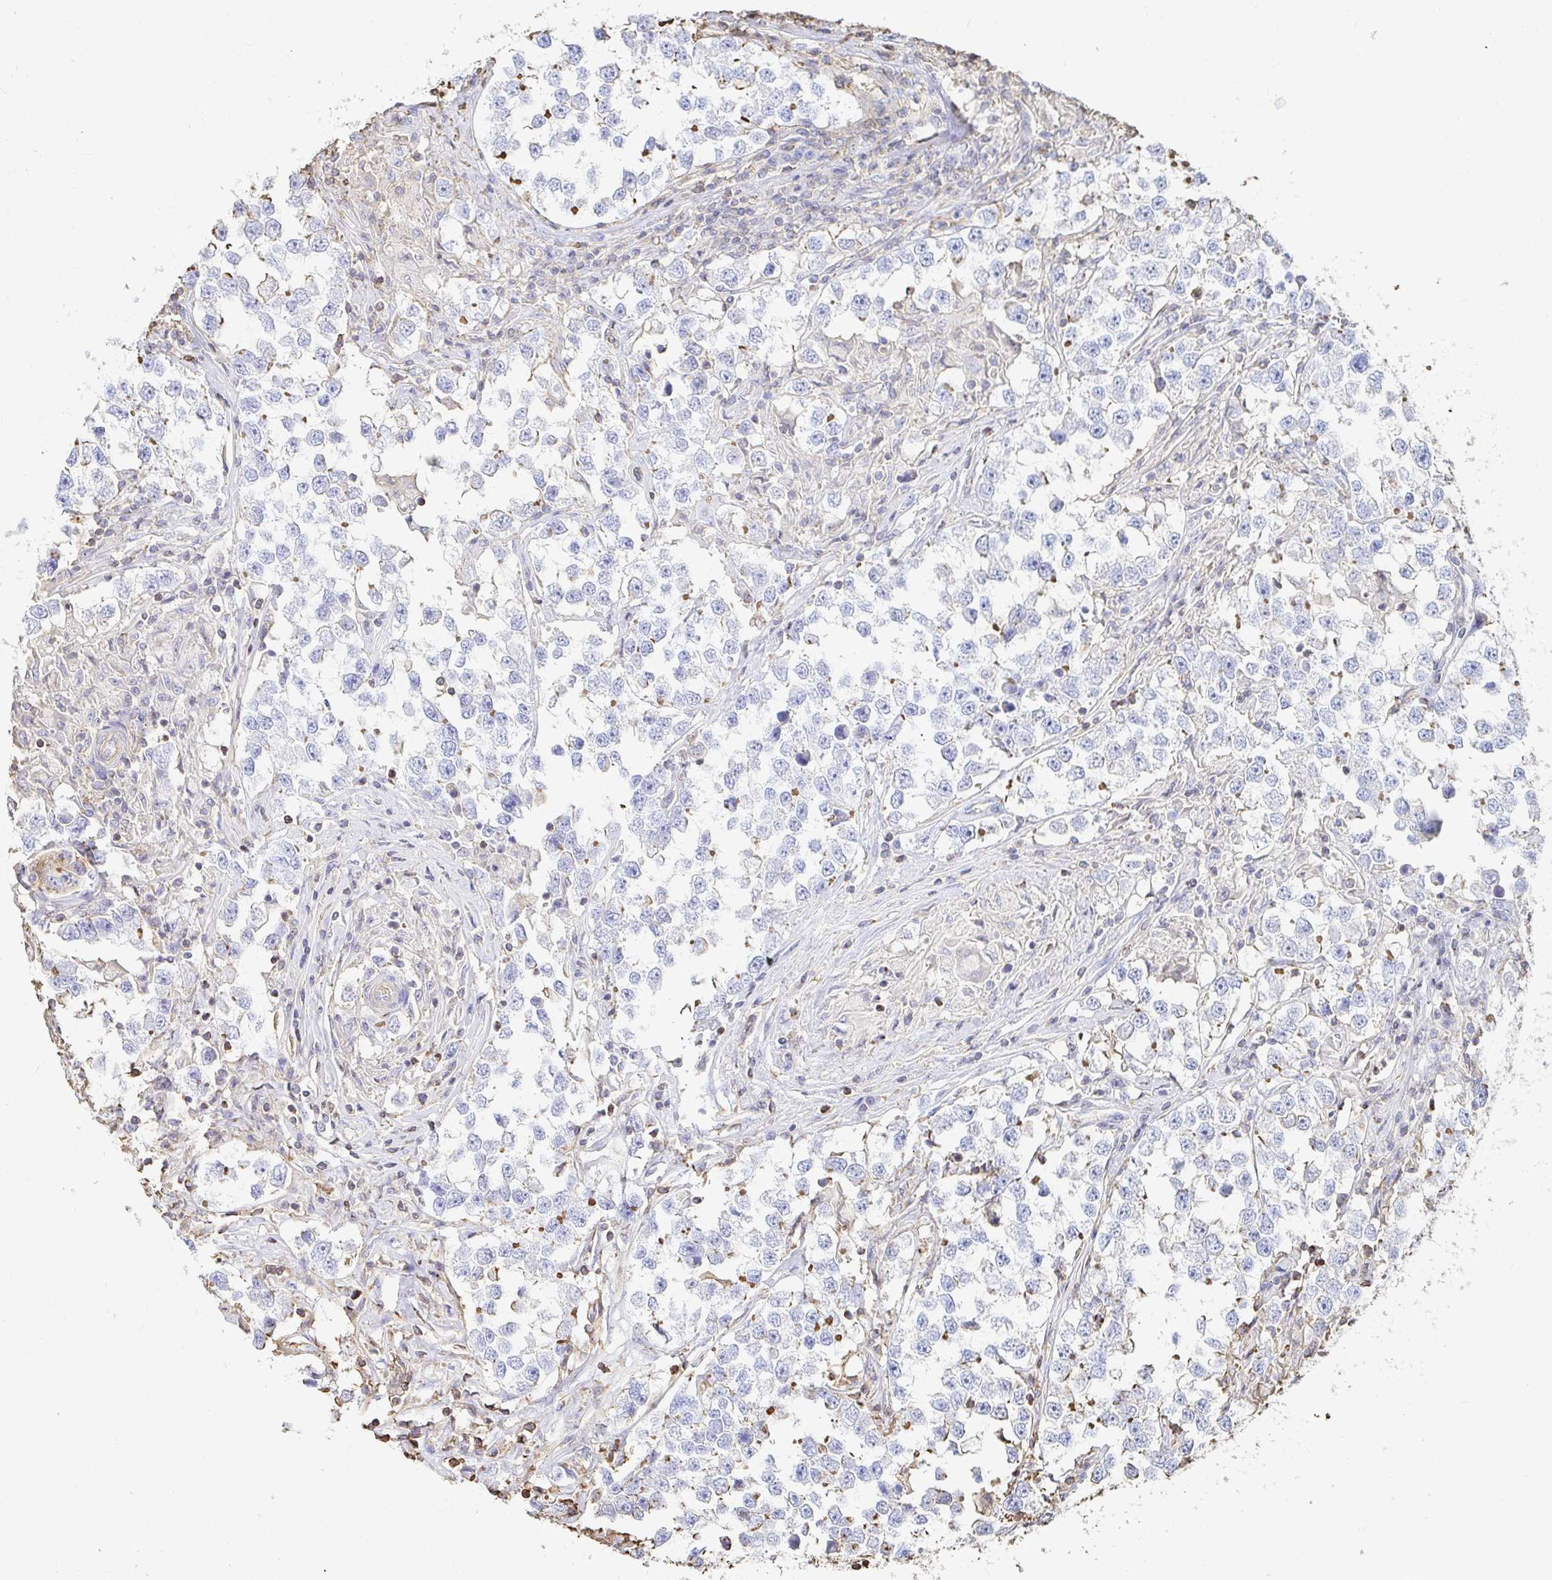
{"staining": {"intensity": "negative", "quantity": "none", "location": "none"}, "tissue": "testis cancer", "cell_type": "Tumor cells", "image_type": "cancer", "snomed": [{"axis": "morphology", "description": "Seminoma, NOS"}, {"axis": "topography", "description": "Testis"}], "caption": "High magnification brightfield microscopy of seminoma (testis) stained with DAB (3,3'-diaminobenzidine) (brown) and counterstained with hematoxylin (blue): tumor cells show no significant positivity.", "gene": "PTPN14", "patient": {"sex": "male", "age": 46}}